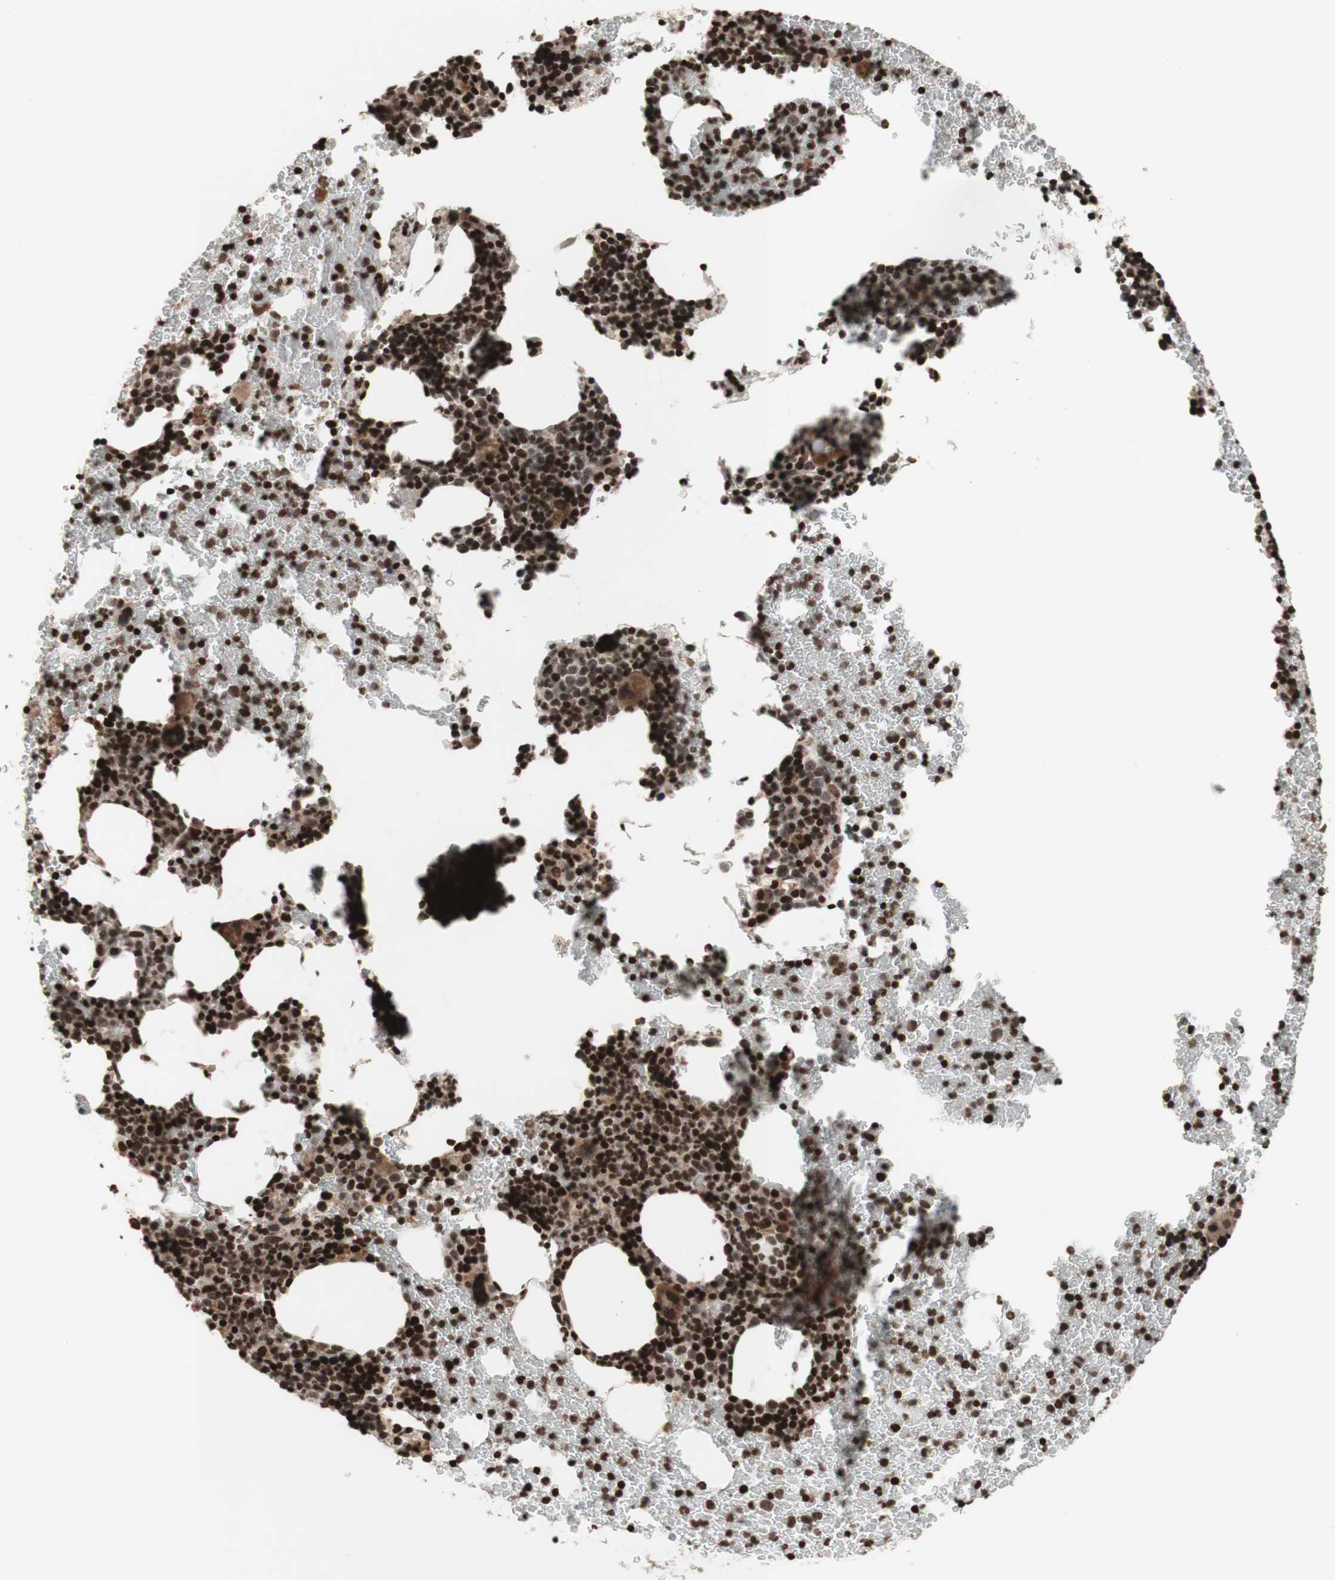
{"staining": {"intensity": "strong", "quantity": "25%-75%", "location": "cytoplasmic/membranous,nuclear"}, "tissue": "bone marrow", "cell_type": "Hematopoietic cells", "image_type": "normal", "snomed": [{"axis": "morphology", "description": "Normal tissue, NOS"}, {"axis": "morphology", "description": "Inflammation, NOS"}, {"axis": "topography", "description": "Bone marrow"}], "caption": "Bone marrow stained with immunohistochemistry displays strong cytoplasmic/membranous,nuclear expression in approximately 25%-75% of hematopoietic cells.", "gene": "POLA1", "patient": {"sex": "male", "age": 72}}